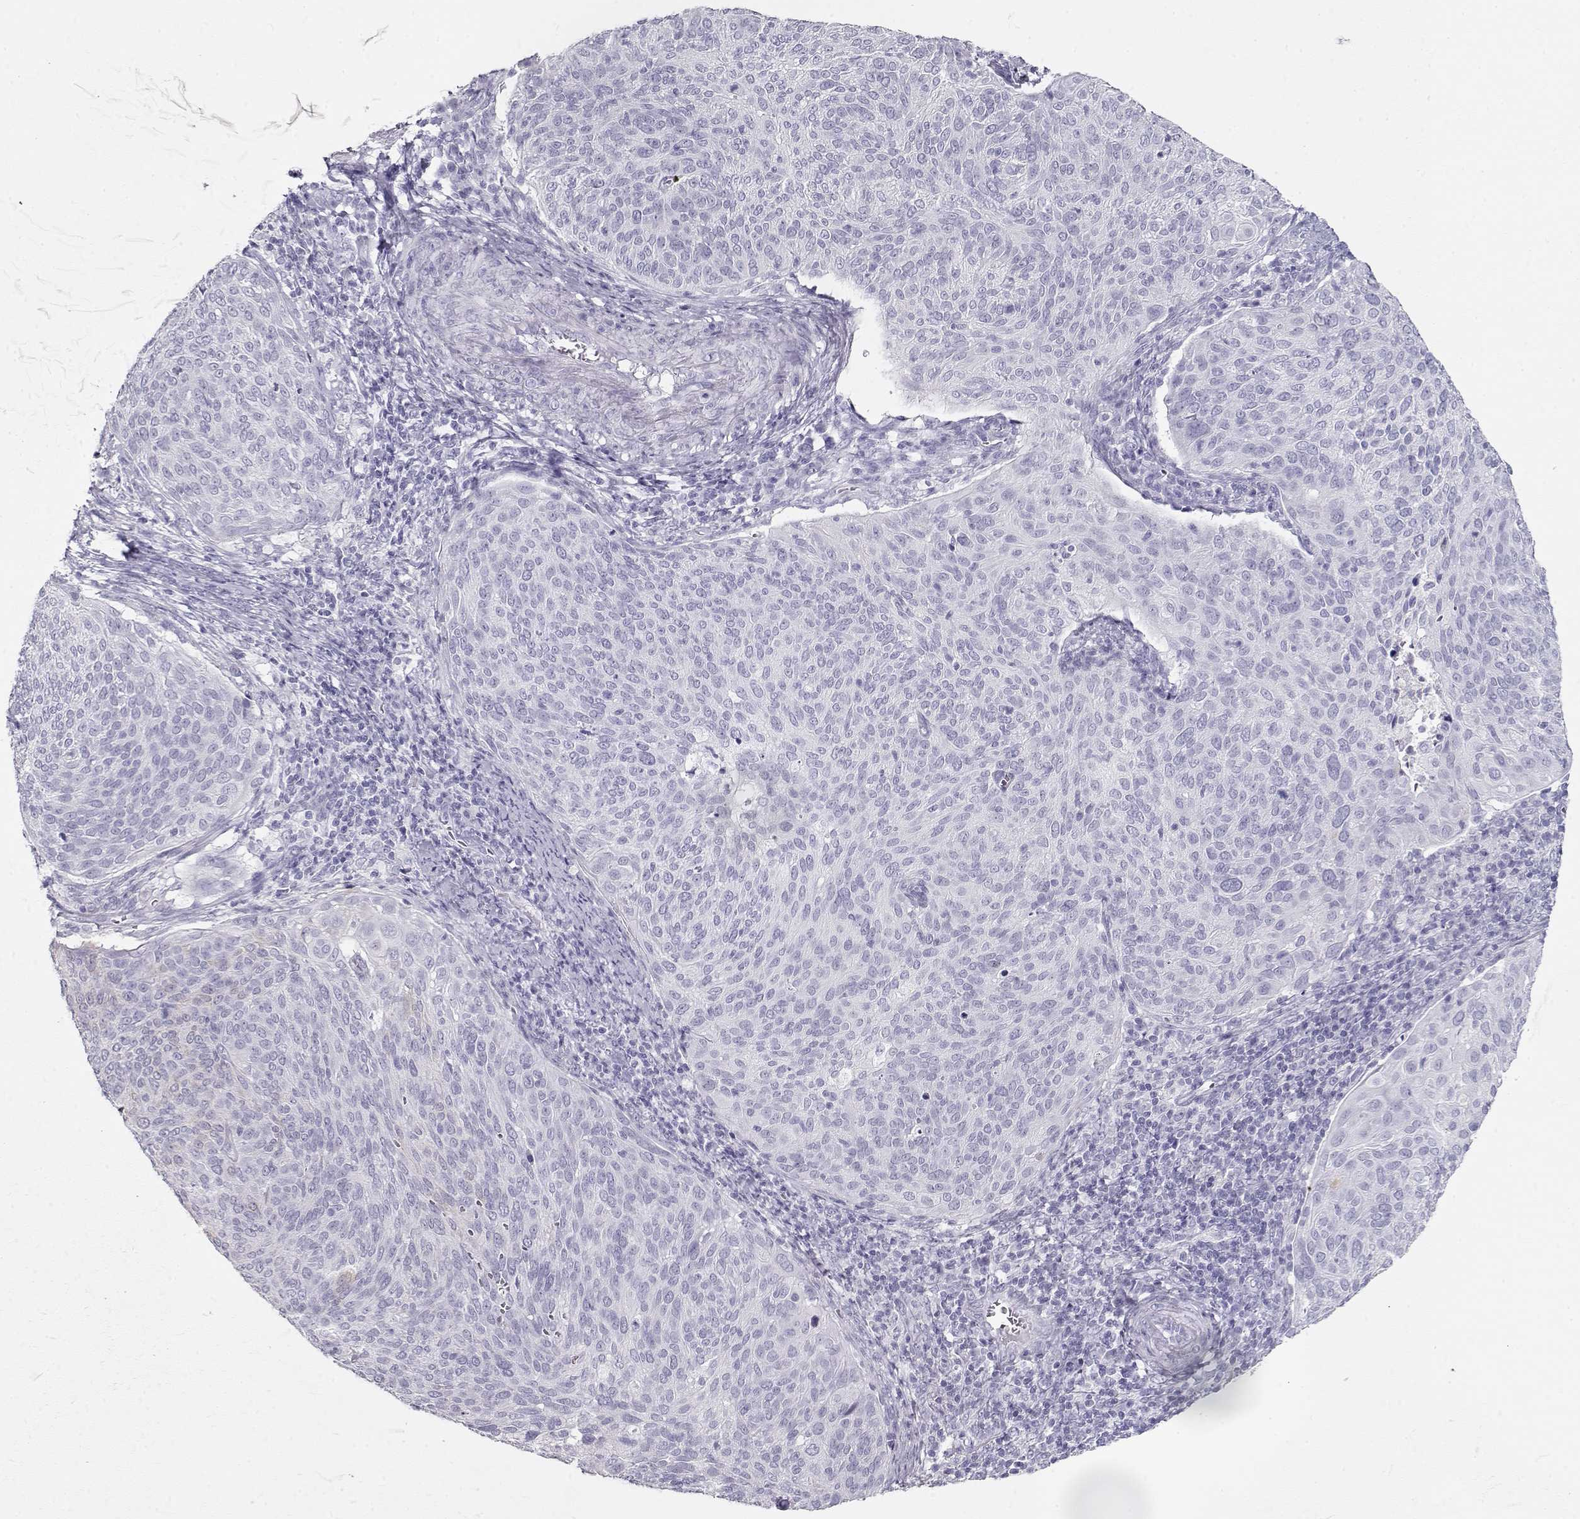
{"staining": {"intensity": "negative", "quantity": "none", "location": "none"}, "tissue": "cervical cancer", "cell_type": "Tumor cells", "image_type": "cancer", "snomed": [{"axis": "morphology", "description": "Squamous cell carcinoma, NOS"}, {"axis": "topography", "description": "Cervix"}], "caption": "DAB (3,3'-diaminobenzidine) immunohistochemical staining of squamous cell carcinoma (cervical) demonstrates no significant expression in tumor cells.", "gene": "MAGEC1", "patient": {"sex": "female", "age": 39}}